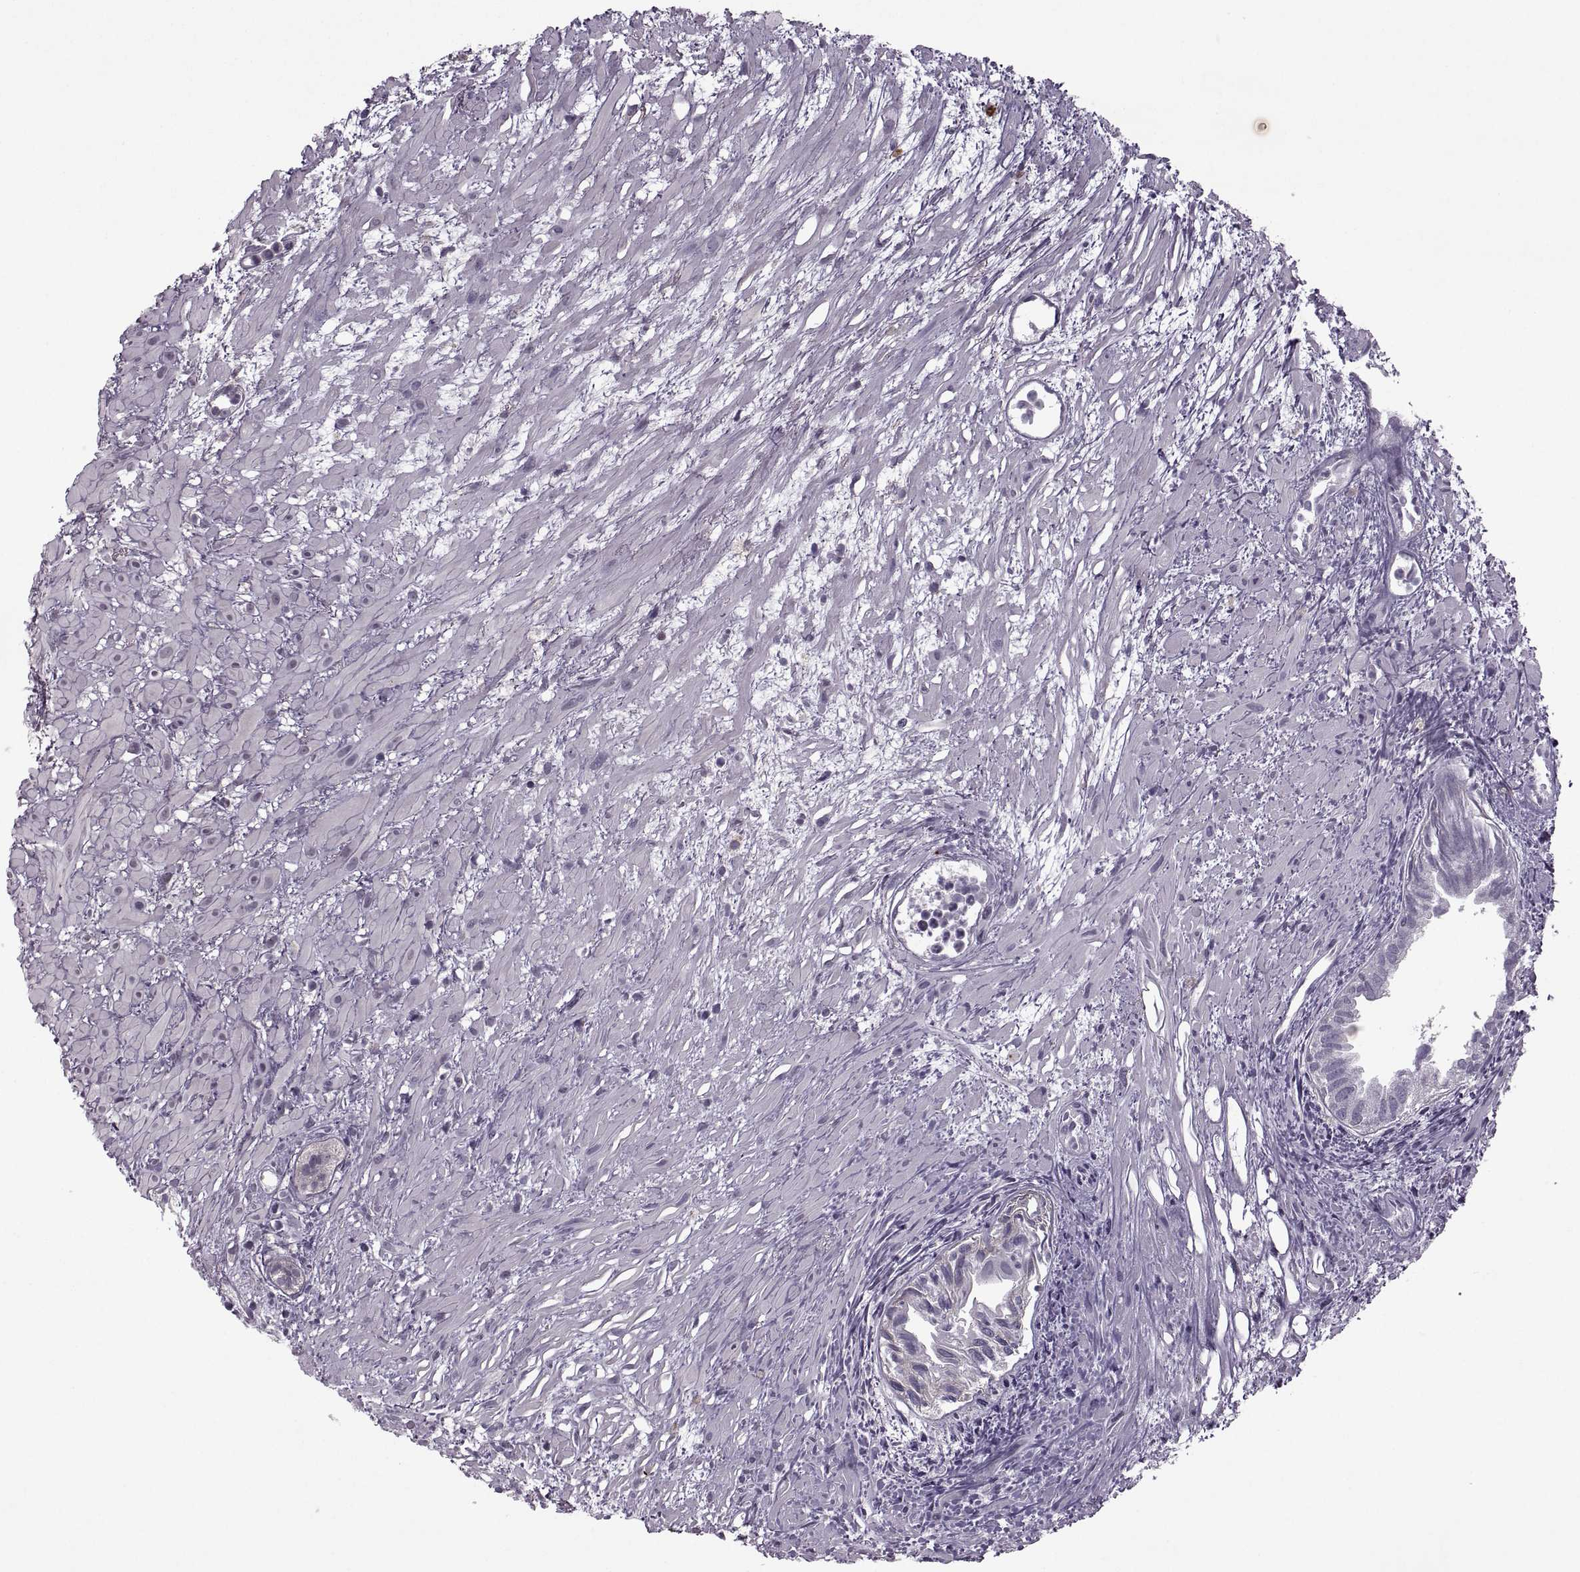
{"staining": {"intensity": "negative", "quantity": "none", "location": "none"}, "tissue": "prostate cancer", "cell_type": "Tumor cells", "image_type": "cancer", "snomed": [{"axis": "morphology", "description": "Adenocarcinoma, High grade"}, {"axis": "topography", "description": "Prostate"}], "caption": "Photomicrograph shows no significant protein positivity in tumor cells of prostate cancer (high-grade adenocarcinoma). (DAB IHC visualized using brightfield microscopy, high magnification).", "gene": "MGAT4D", "patient": {"sex": "male", "age": 79}}